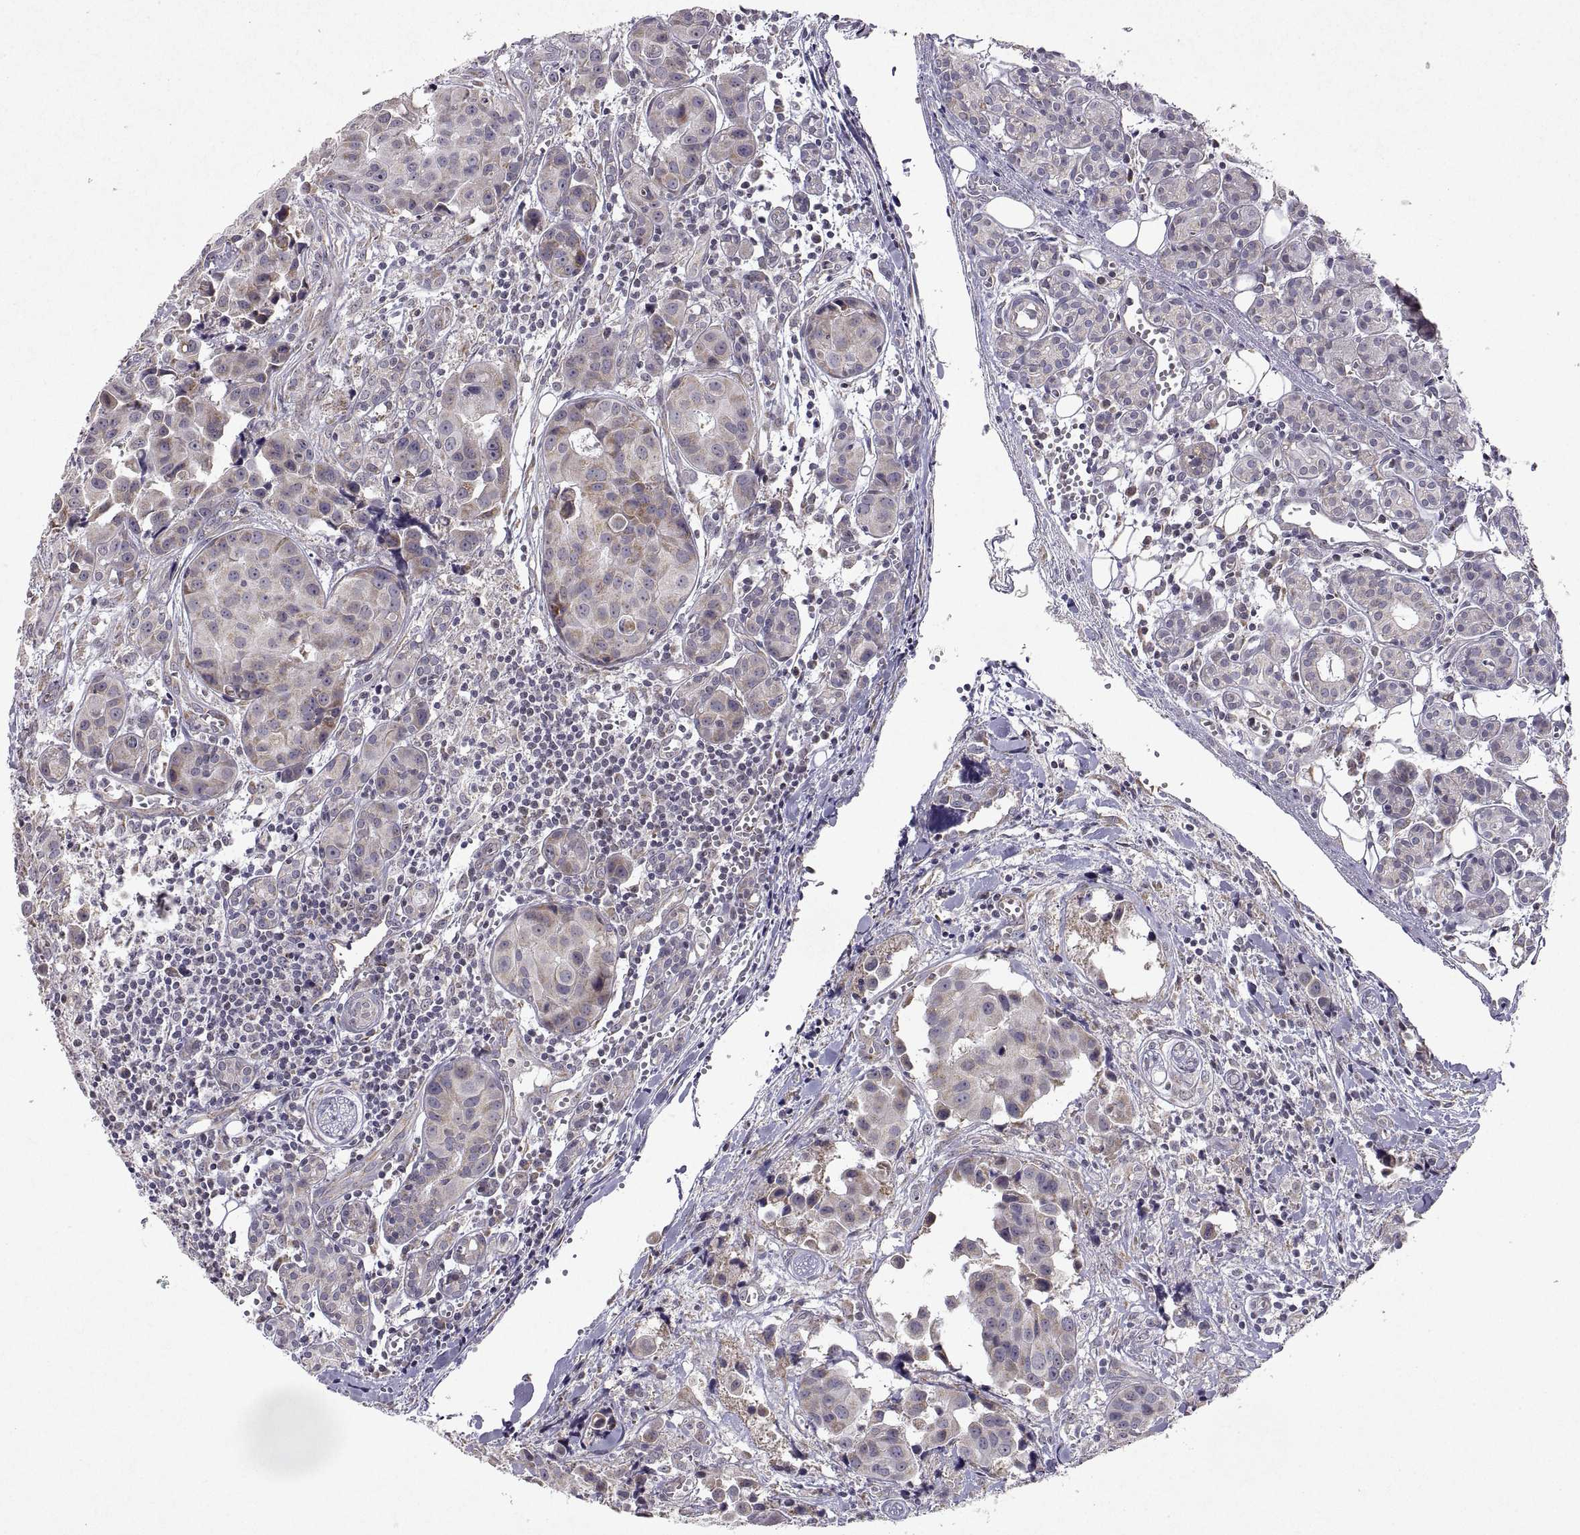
{"staining": {"intensity": "weak", "quantity": "<25%", "location": "cytoplasmic/membranous"}, "tissue": "head and neck cancer", "cell_type": "Tumor cells", "image_type": "cancer", "snomed": [{"axis": "morphology", "description": "Adenocarcinoma, NOS"}, {"axis": "topography", "description": "Head-Neck"}], "caption": "IHC of human adenocarcinoma (head and neck) exhibits no positivity in tumor cells.", "gene": "MANBAL", "patient": {"sex": "male", "age": 76}}